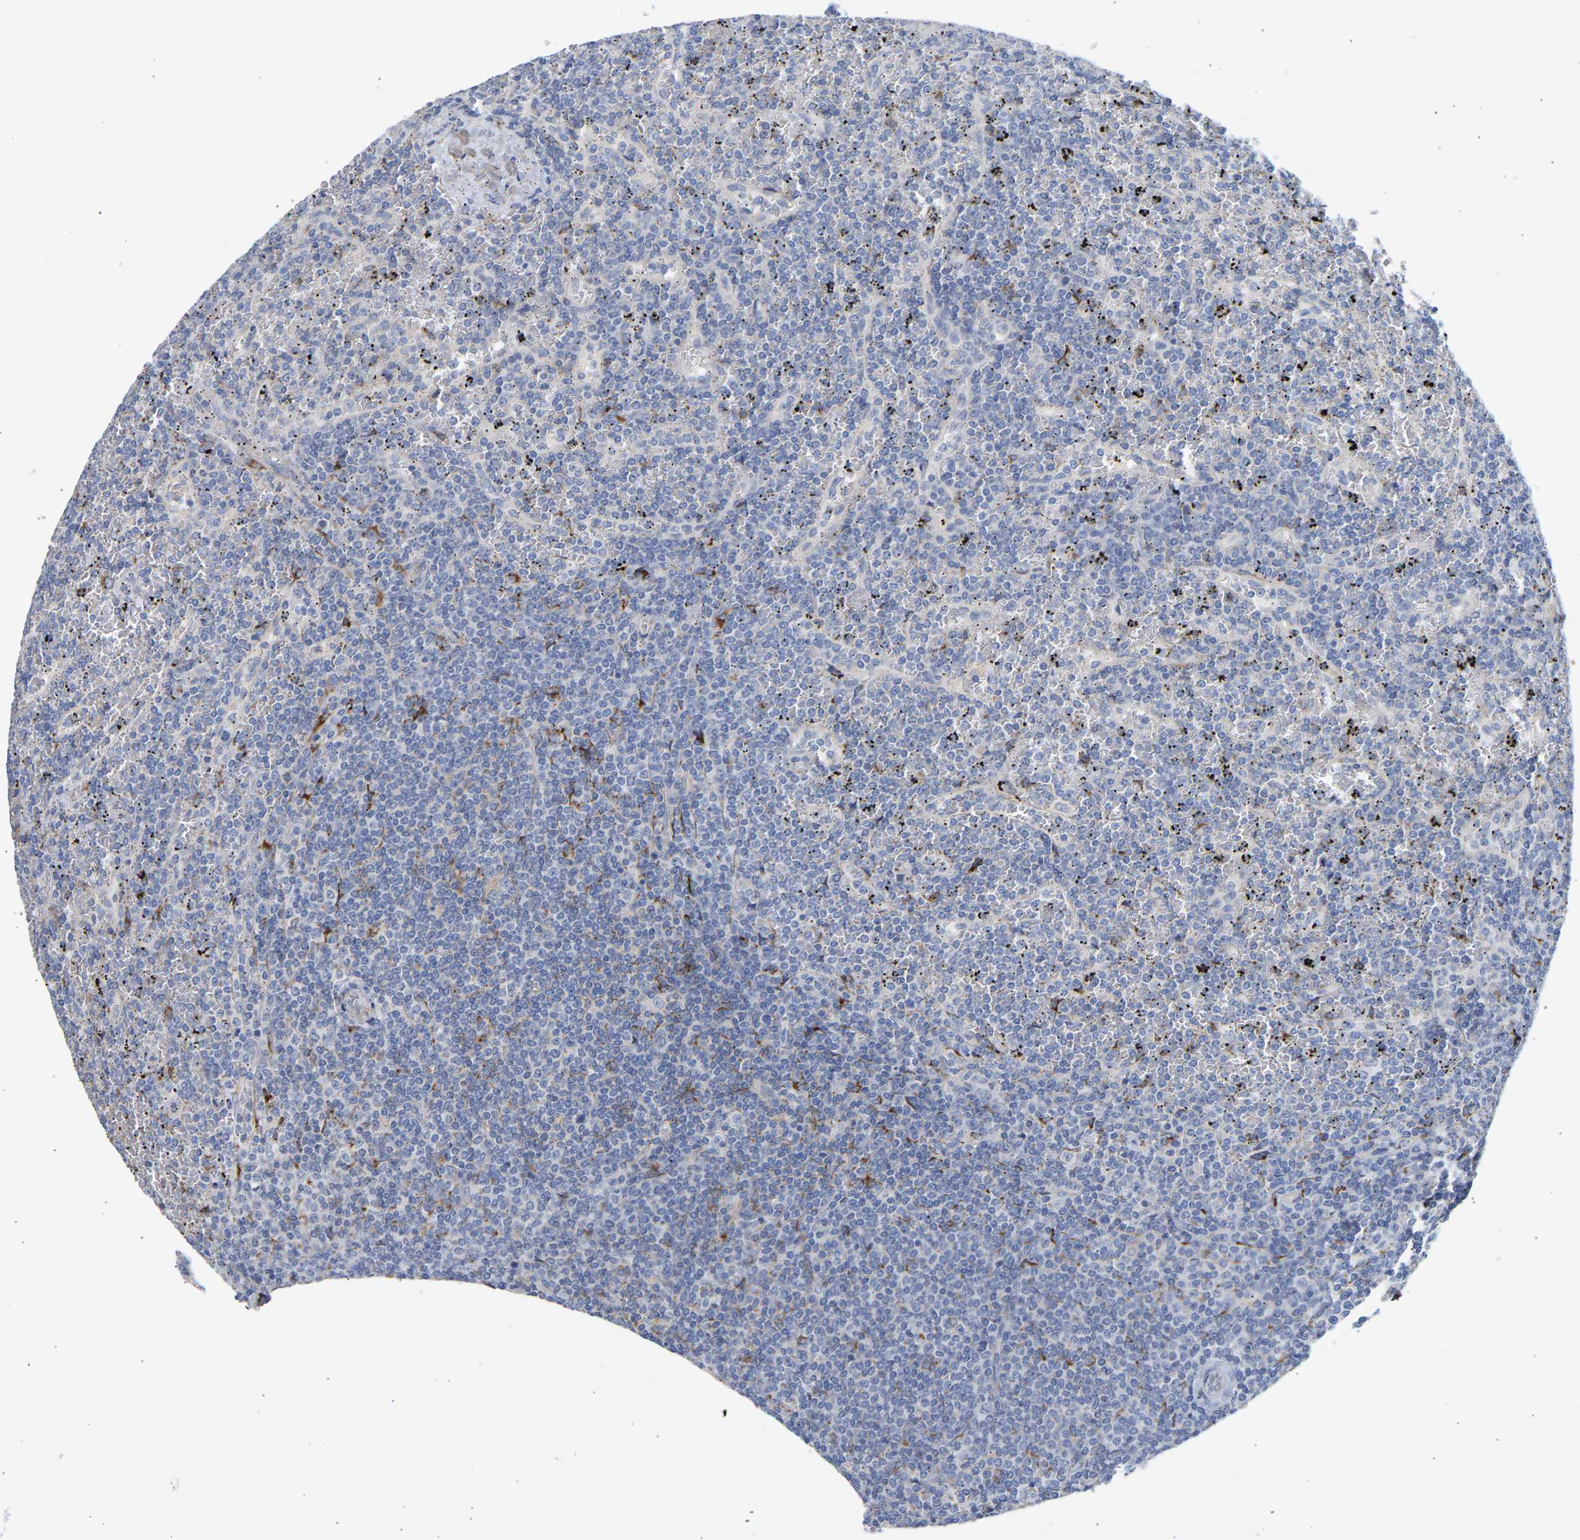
{"staining": {"intensity": "negative", "quantity": "none", "location": "none"}, "tissue": "lymphoma", "cell_type": "Tumor cells", "image_type": "cancer", "snomed": [{"axis": "morphology", "description": "Malignant lymphoma, non-Hodgkin's type, Low grade"}, {"axis": "topography", "description": "Spleen"}], "caption": "Lymphoma was stained to show a protein in brown. There is no significant expression in tumor cells. Nuclei are stained in blue.", "gene": "SELENOM", "patient": {"sex": "female", "age": 19}}